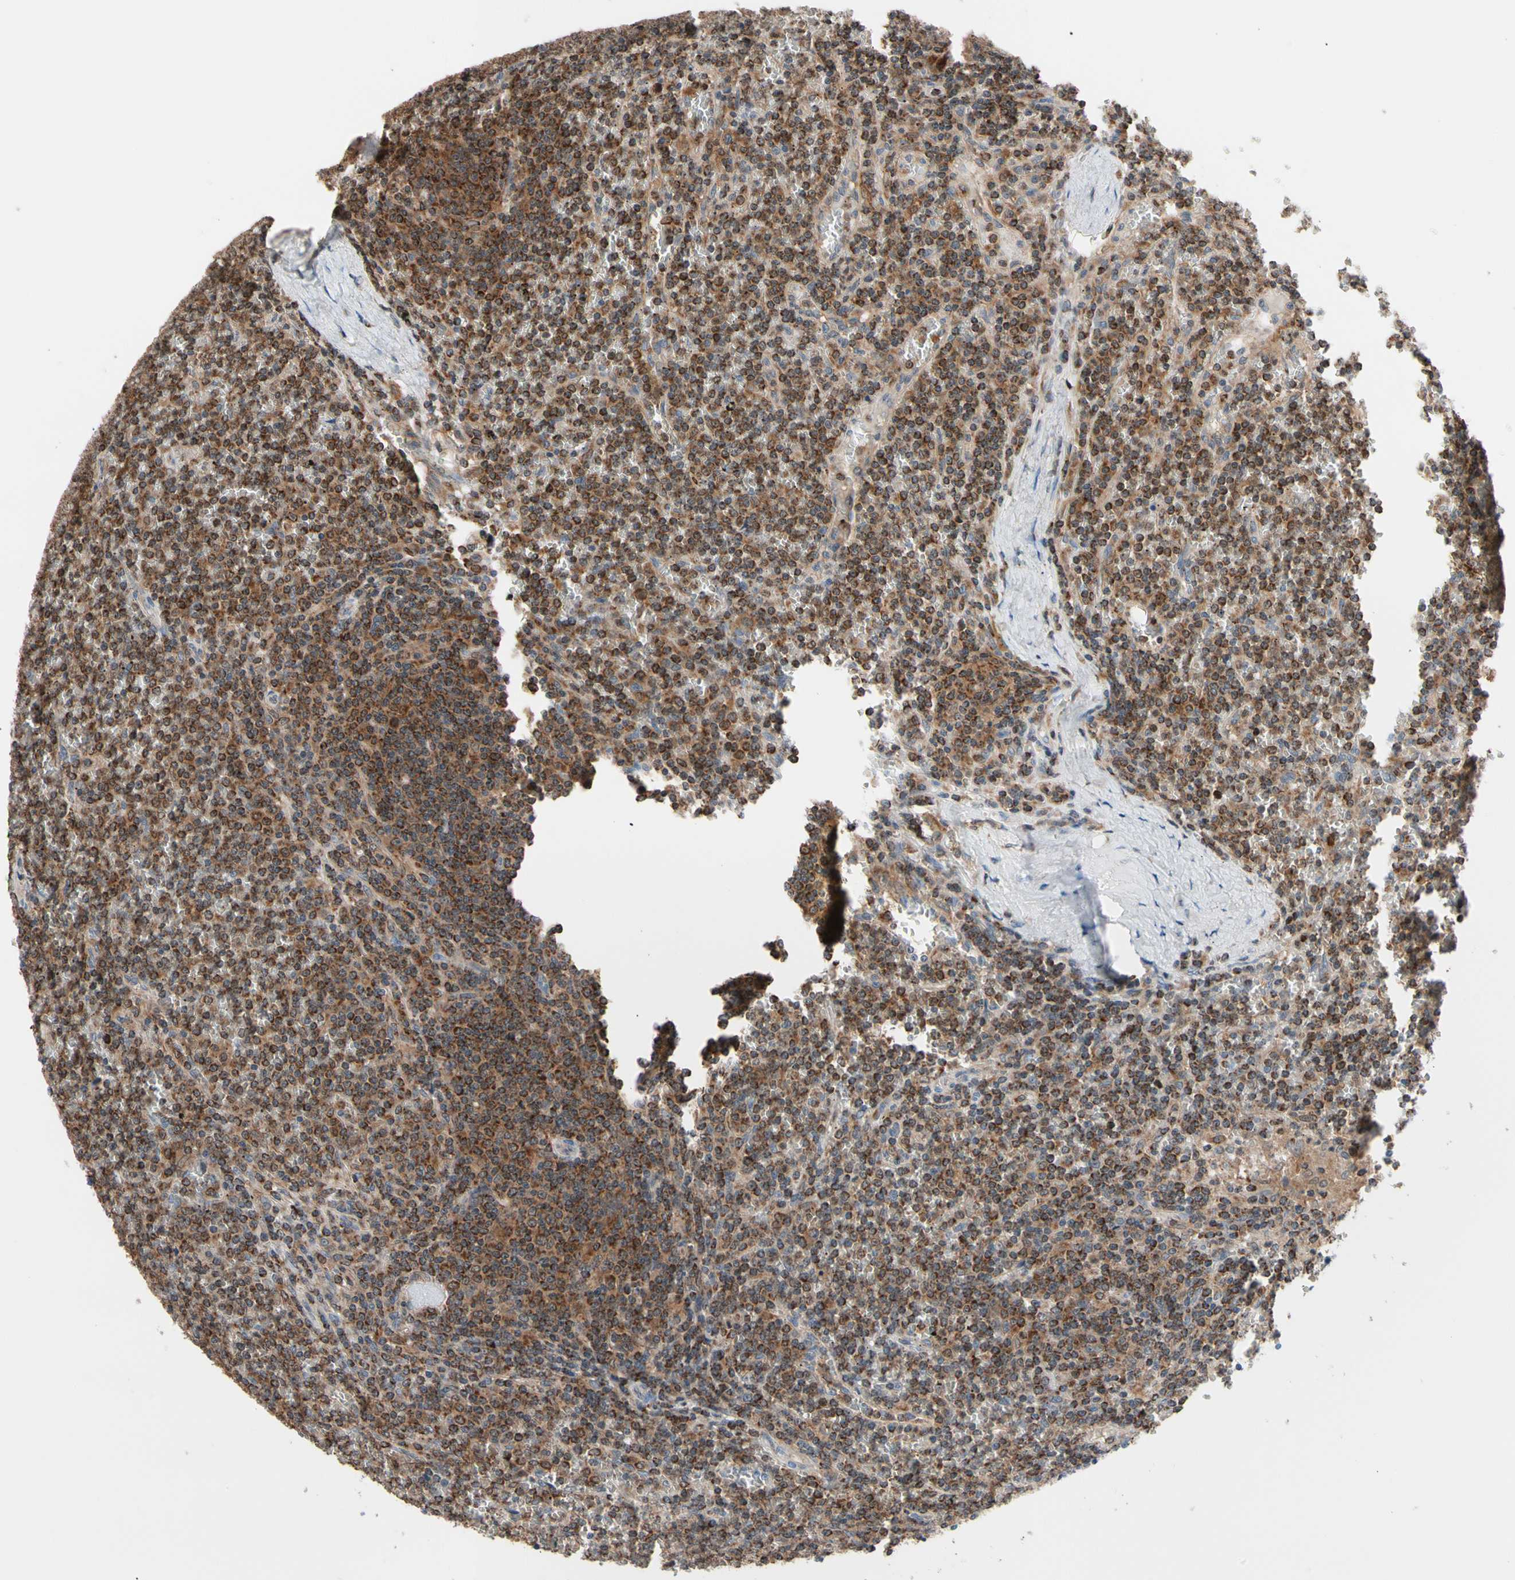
{"staining": {"intensity": "strong", "quantity": ">75%", "location": "cytoplasmic/membranous"}, "tissue": "lymphoma", "cell_type": "Tumor cells", "image_type": "cancer", "snomed": [{"axis": "morphology", "description": "Malignant lymphoma, non-Hodgkin's type, Low grade"}, {"axis": "topography", "description": "Spleen"}], "caption": "The histopathology image shows staining of malignant lymphoma, non-Hodgkin's type (low-grade), revealing strong cytoplasmic/membranous protein staining (brown color) within tumor cells. (IHC, brightfield microscopy, high magnification).", "gene": "MTHFS", "patient": {"sex": "female", "age": 19}}